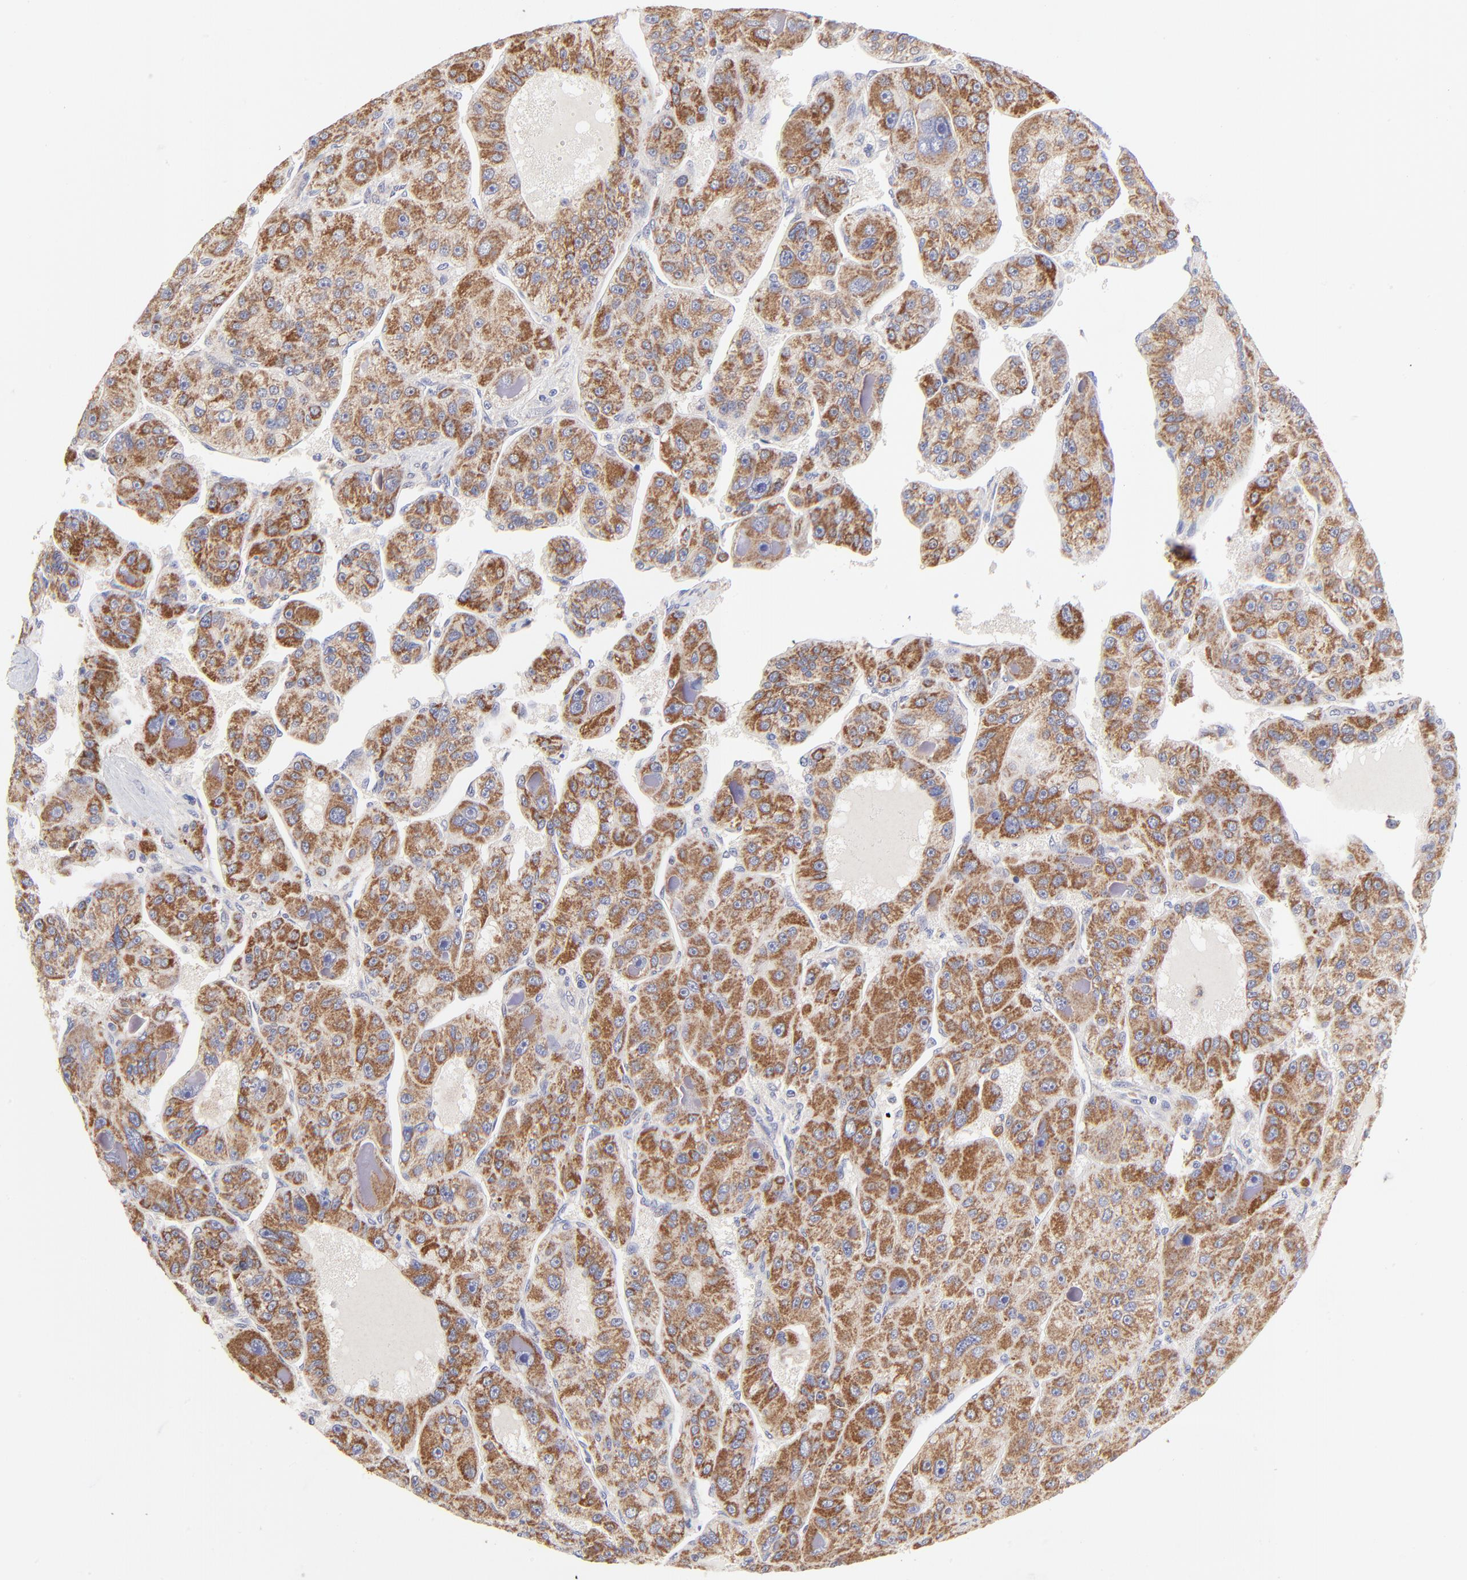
{"staining": {"intensity": "moderate", "quantity": ">75%", "location": "cytoplasmic/membranous"}, "tissue": "liver cancer", "cell_type": "Tumor cells", "image_type": "cancer", "snomed": [{"axis": "morphology", "description": "Carcinoma, Hepatocellular, NOS"}, {"axis": "topography", "description": "Liver"}], "caption": "Immunohistochemical staining of human hepatocellular carcinoma (liver) shows medium levels of moderate cytoplasmic/membranous staining in approximately >75% of tumor cells. The protein is shown in brown color, while the nuclei are stained blue.", "gene": "FBXL12", "patient": {"sex": "male", "age": 76}}